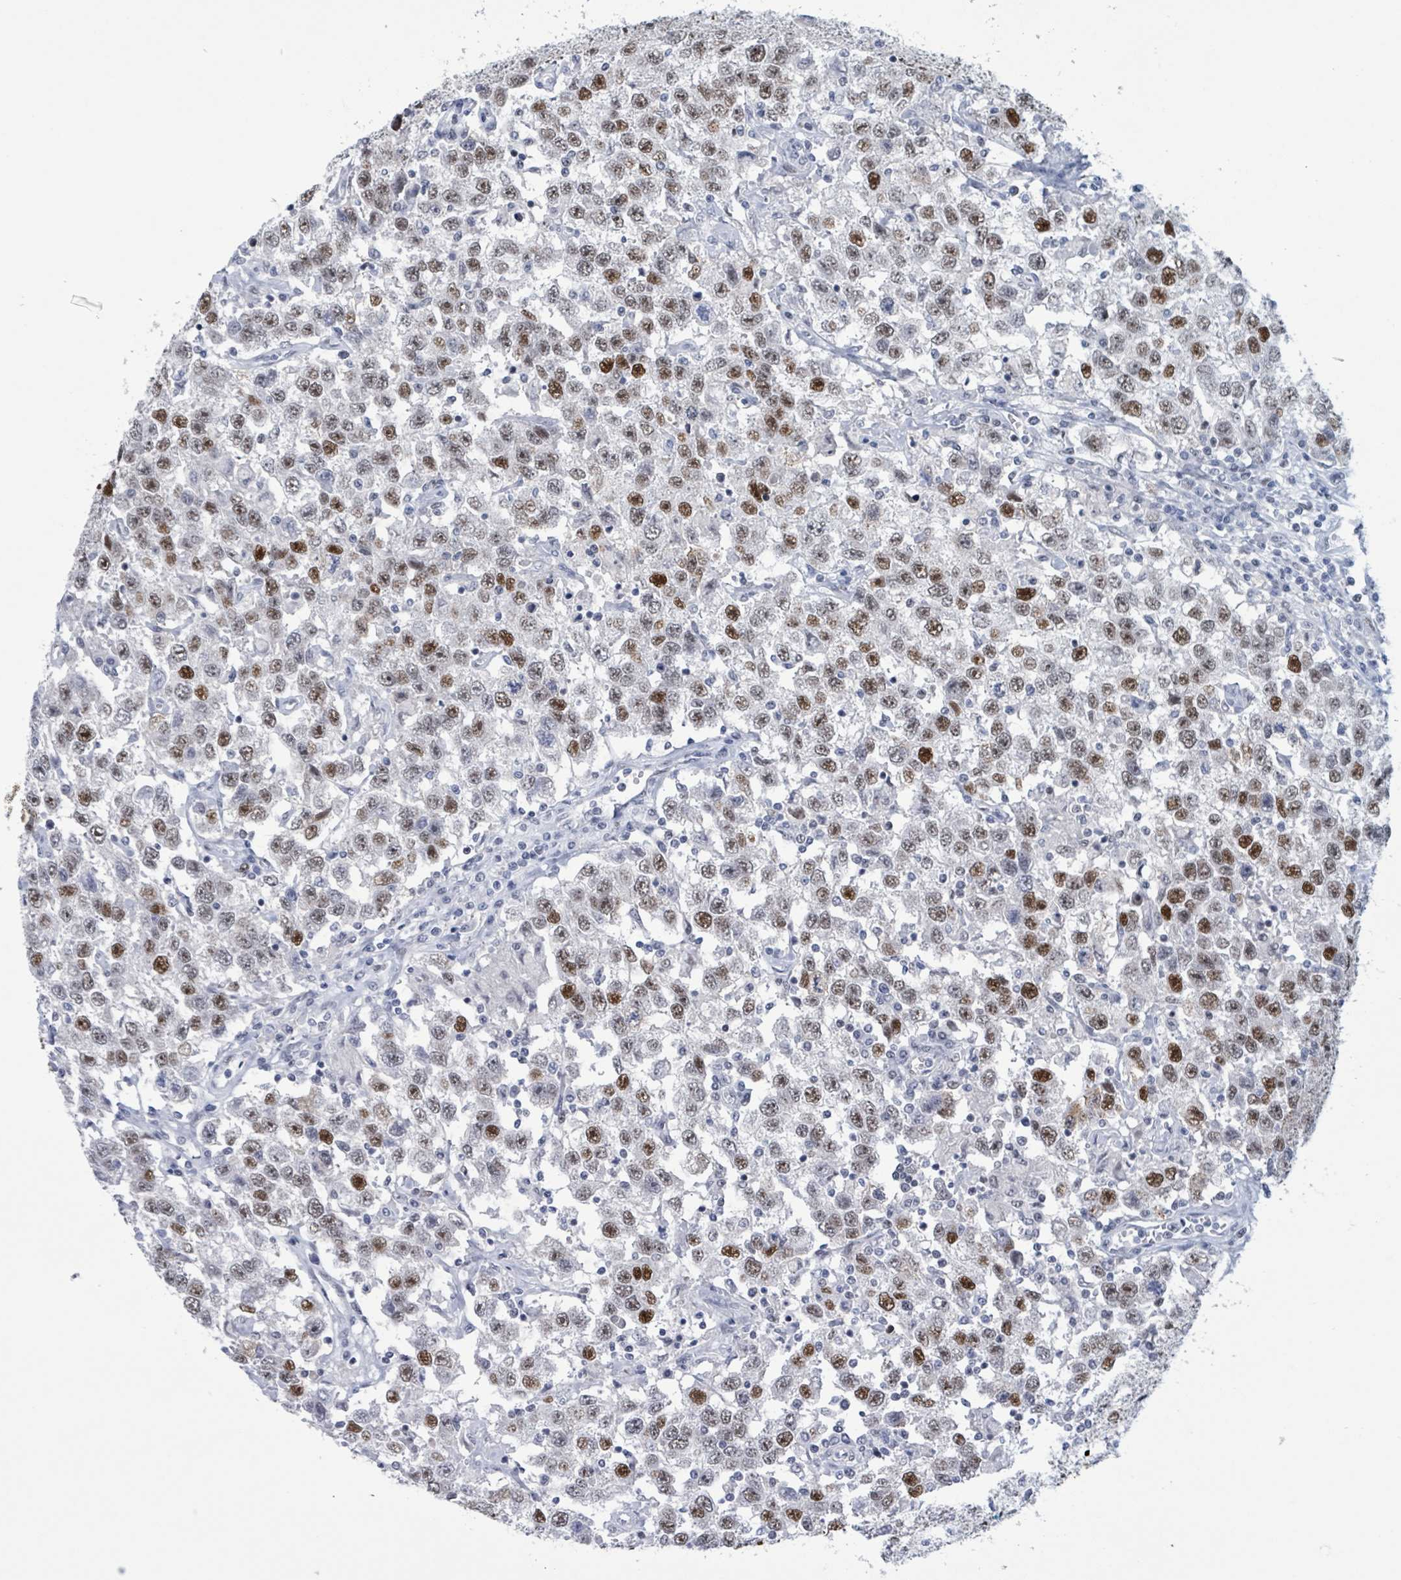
{"staining": {"intensity": "strong", "quantity": "25%-75%", "location": "nuclear"}, "tissue": "testis cancer", "cell_type": "Tumor cells", "image_type": "cancer", "snomed": [{"axis": "morphology", "description": "Seminoma, NOS"}, {"axis": "topography", "description": "Testis"}], "caption": "Seminoma (testis) stained with a protein marker displays strong staining in tumor cells.", "gene": "CT45A5", "patient": {"sex": "male", "age": 41}}